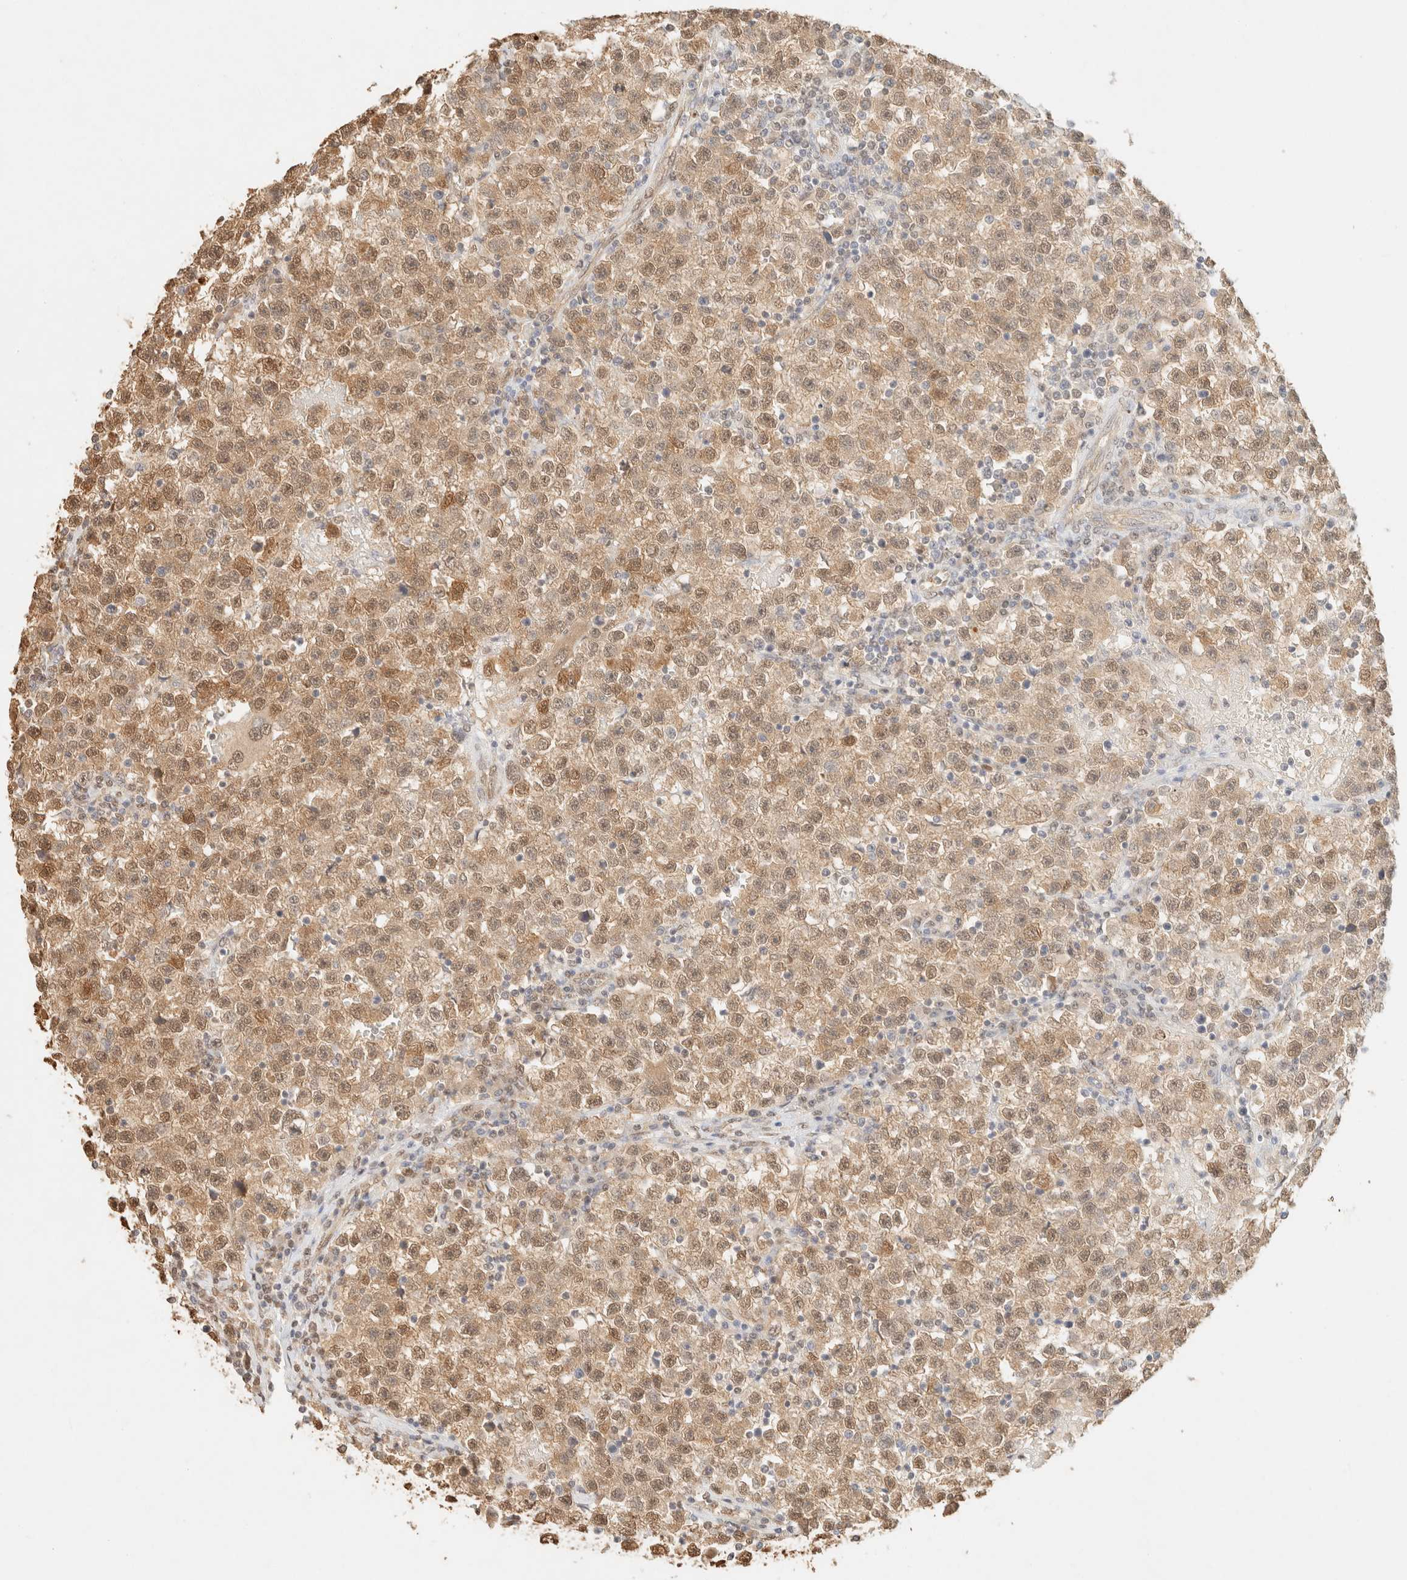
{"staining": {"intensity": "moderate", "quantity": ">75%", "location": "cytoplasmic/membranous,nuclear"}, "tissue": "testis cancer", "cell_type": "Tumor cells", "image_type": "cancer", "snomed": [{"axis": "morphology", "description": "Seminoma, NOS"}, {"axis": "topography", "description": "Testis"}], "caption": "There is medium levels of moderate cytoplasmic/membranous and nuclear positivity in tumor cells of seminoma (testis), as demonstrated by immunohistochemical staining (brown color).", "gene": "S100A13", "patient": {"sex": "male", "age": 22}}